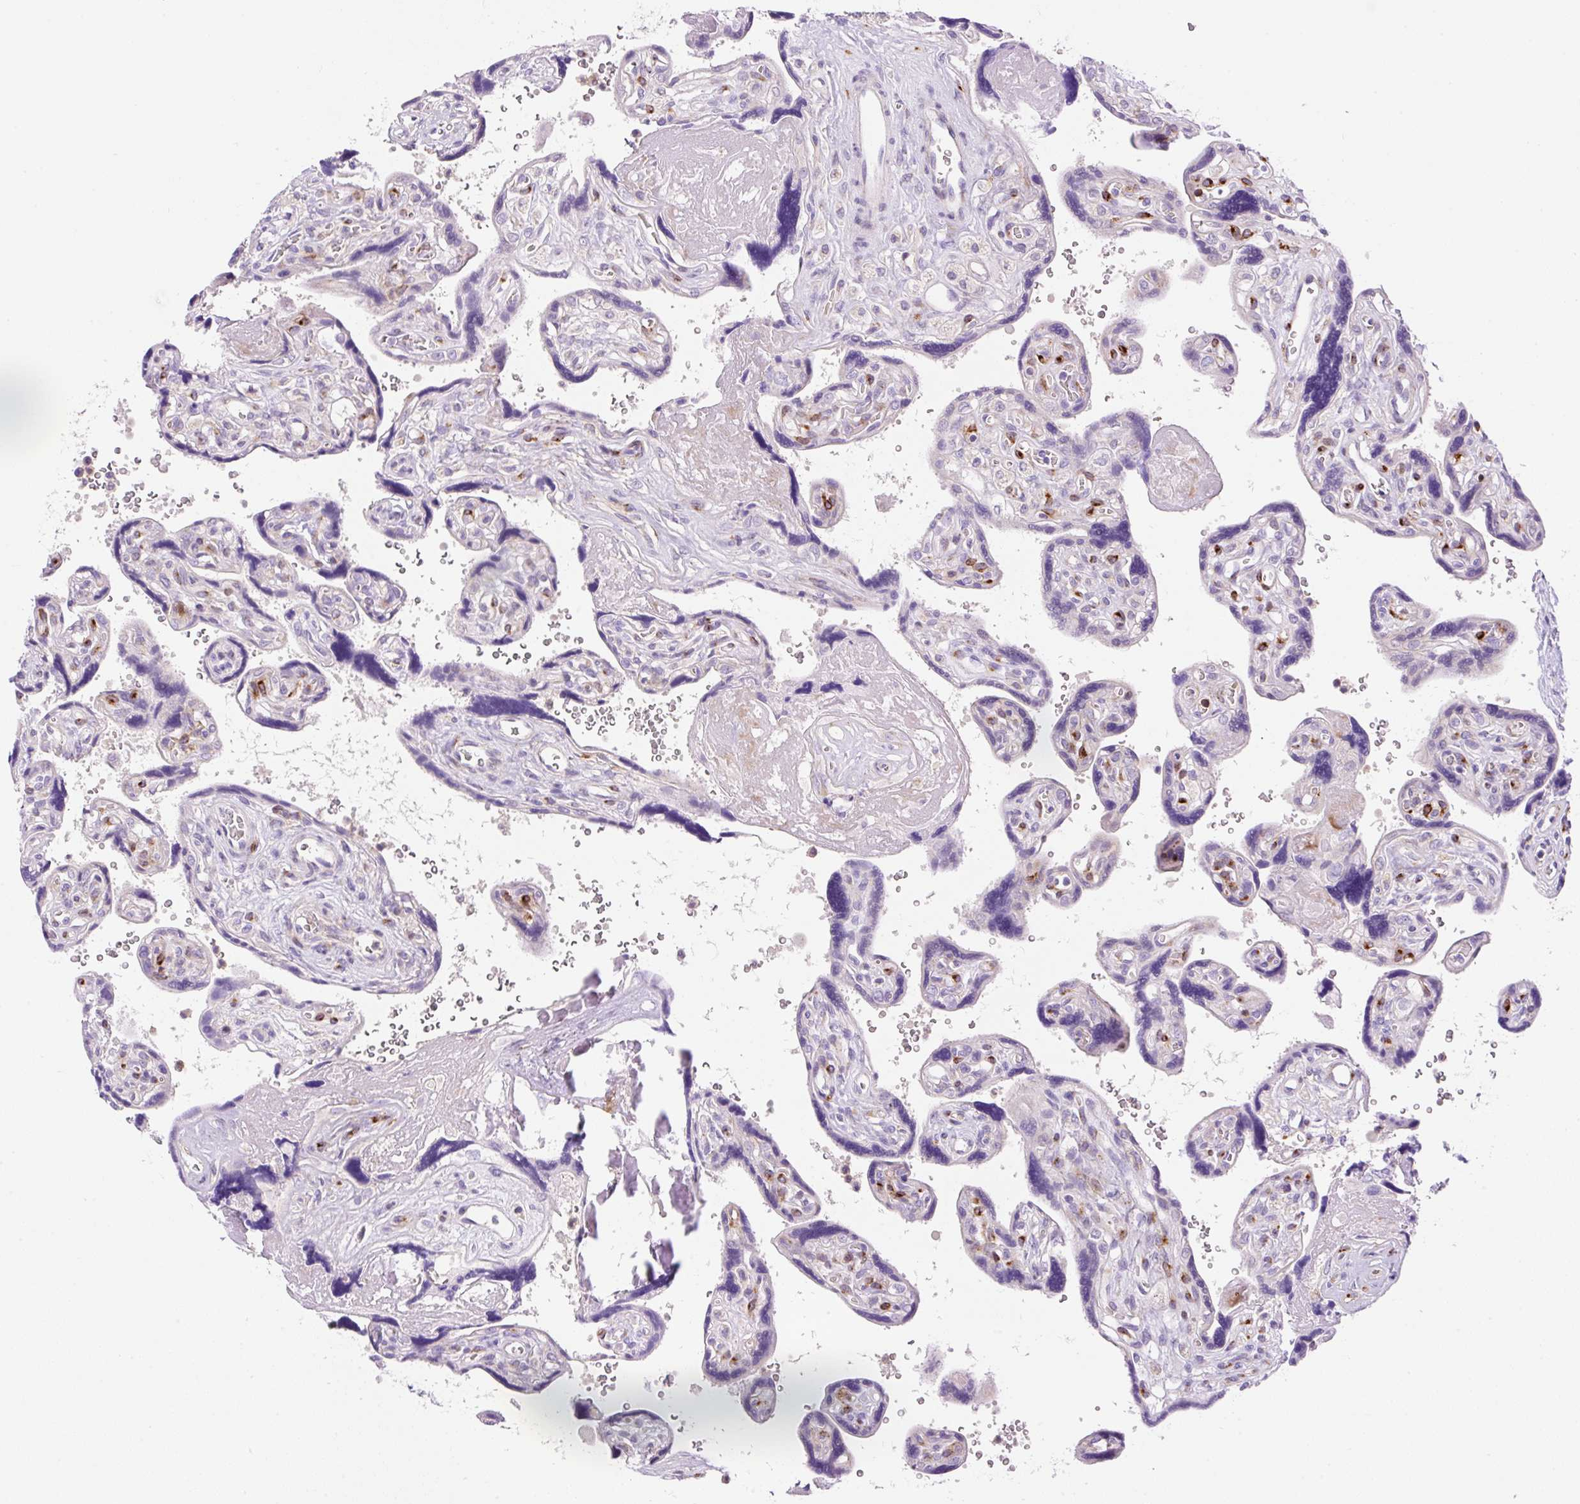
{"staining": {"intensity": "negative", "quantity": "none", "location": "none"}, "tissue": "placenta", "cell_type": "Trophoblastic cells", "image_type": "normal", "snomed": [{"axis": "morphology", "description": "Normal tissue, NOS"}, {"axis": "topography", "description": "Placenta"}], "caption": "Immunohistochemistry of normal placenta demonstrates no expression in trophoblastic cells.", "gene": "LHFPL5", "patient": {"sex": "female", "age": 39}}